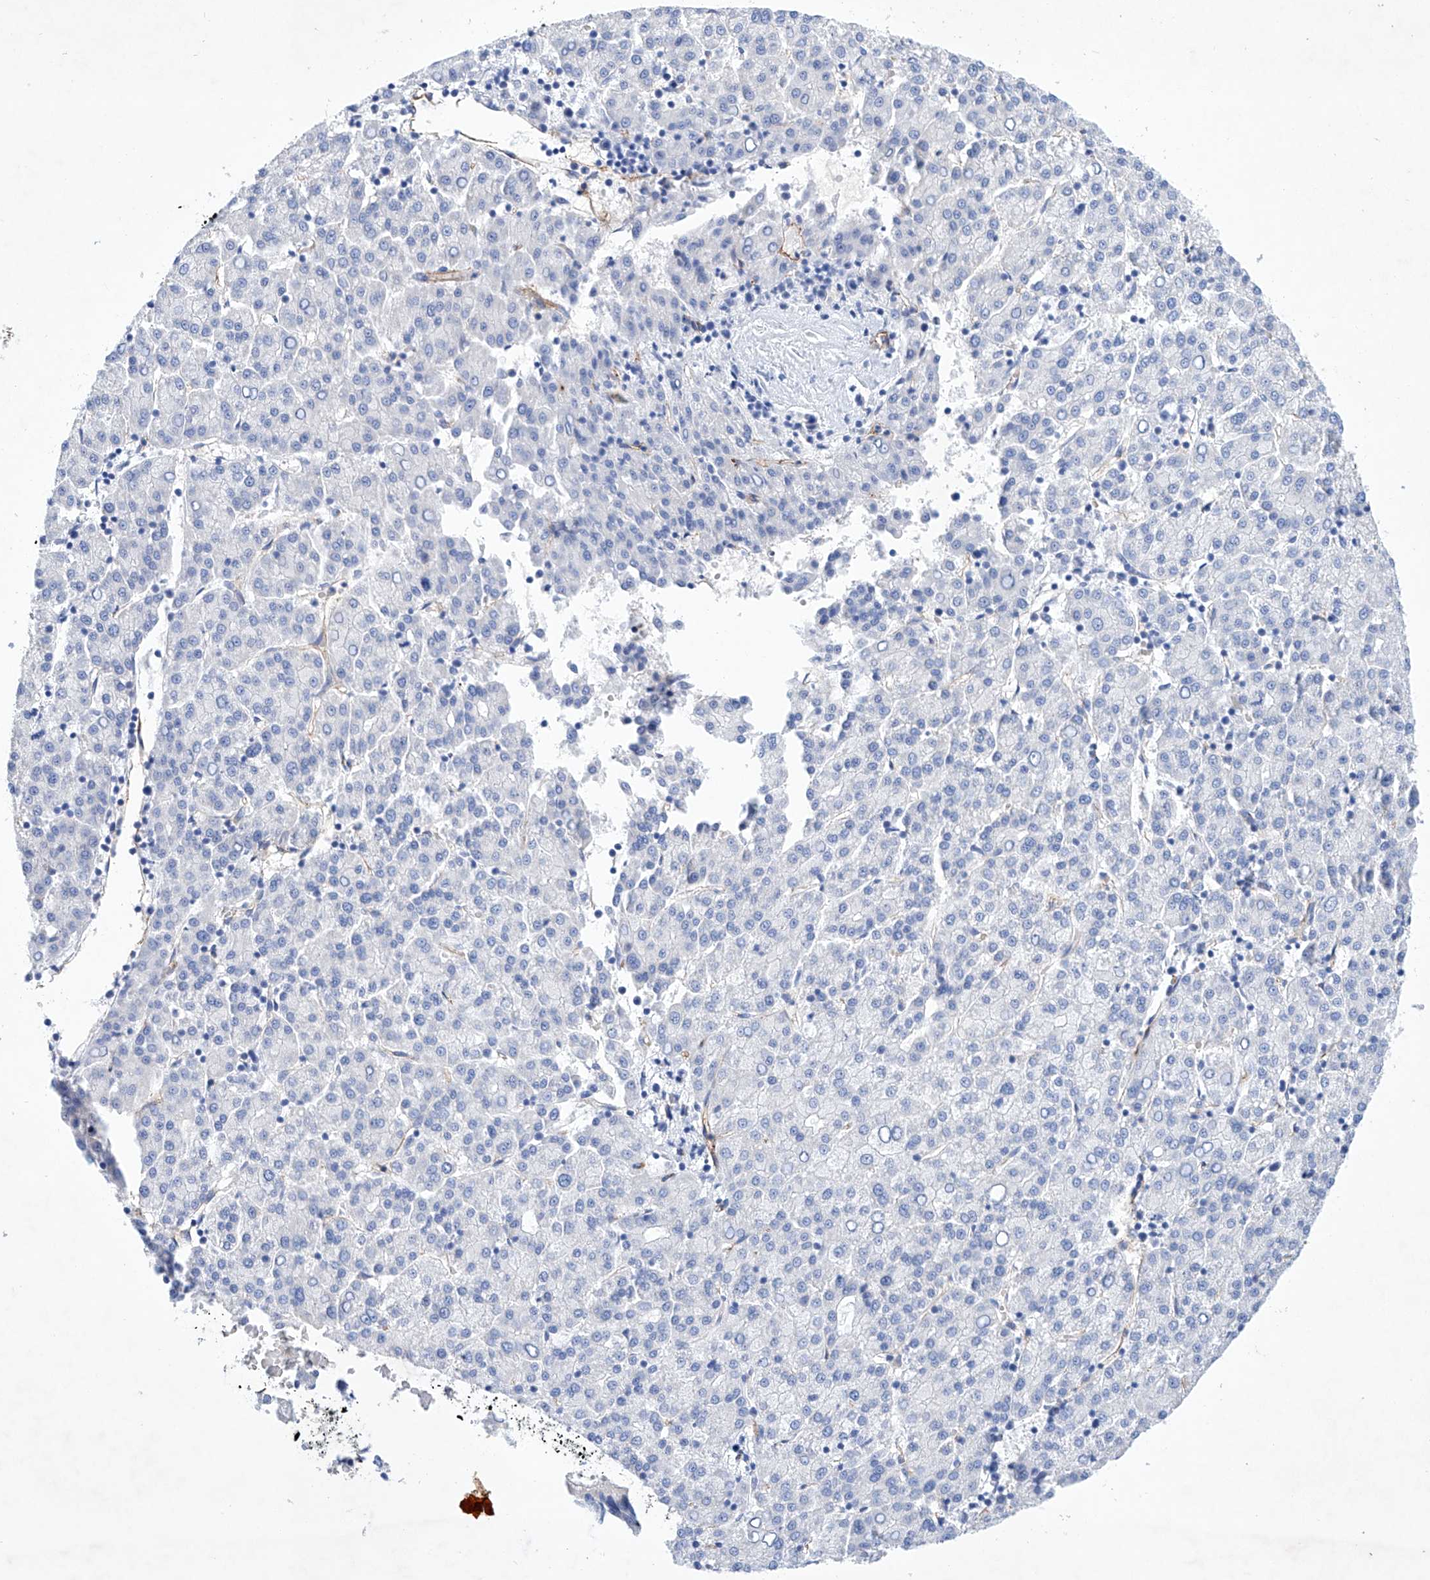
{"staining": {"intensity": "negative", "quantity": "none", "location": "none"}, "tissue": "liver cancer", "cell_type": "Tumor cells", "image_type": "cancer", "snomed": [{"axis": "morphology", "description": "Carcinoma, Hepatocellular, NOS"}, {"axis": "topography", "description": "Liver"}], "caption": "A histopathology image of liver hepatocellular carcinoma stained for a protein demonstrates no brown staining in tumor cells.", "gene": "ETV7", "patient": {"sex": "female", "age": 58}}